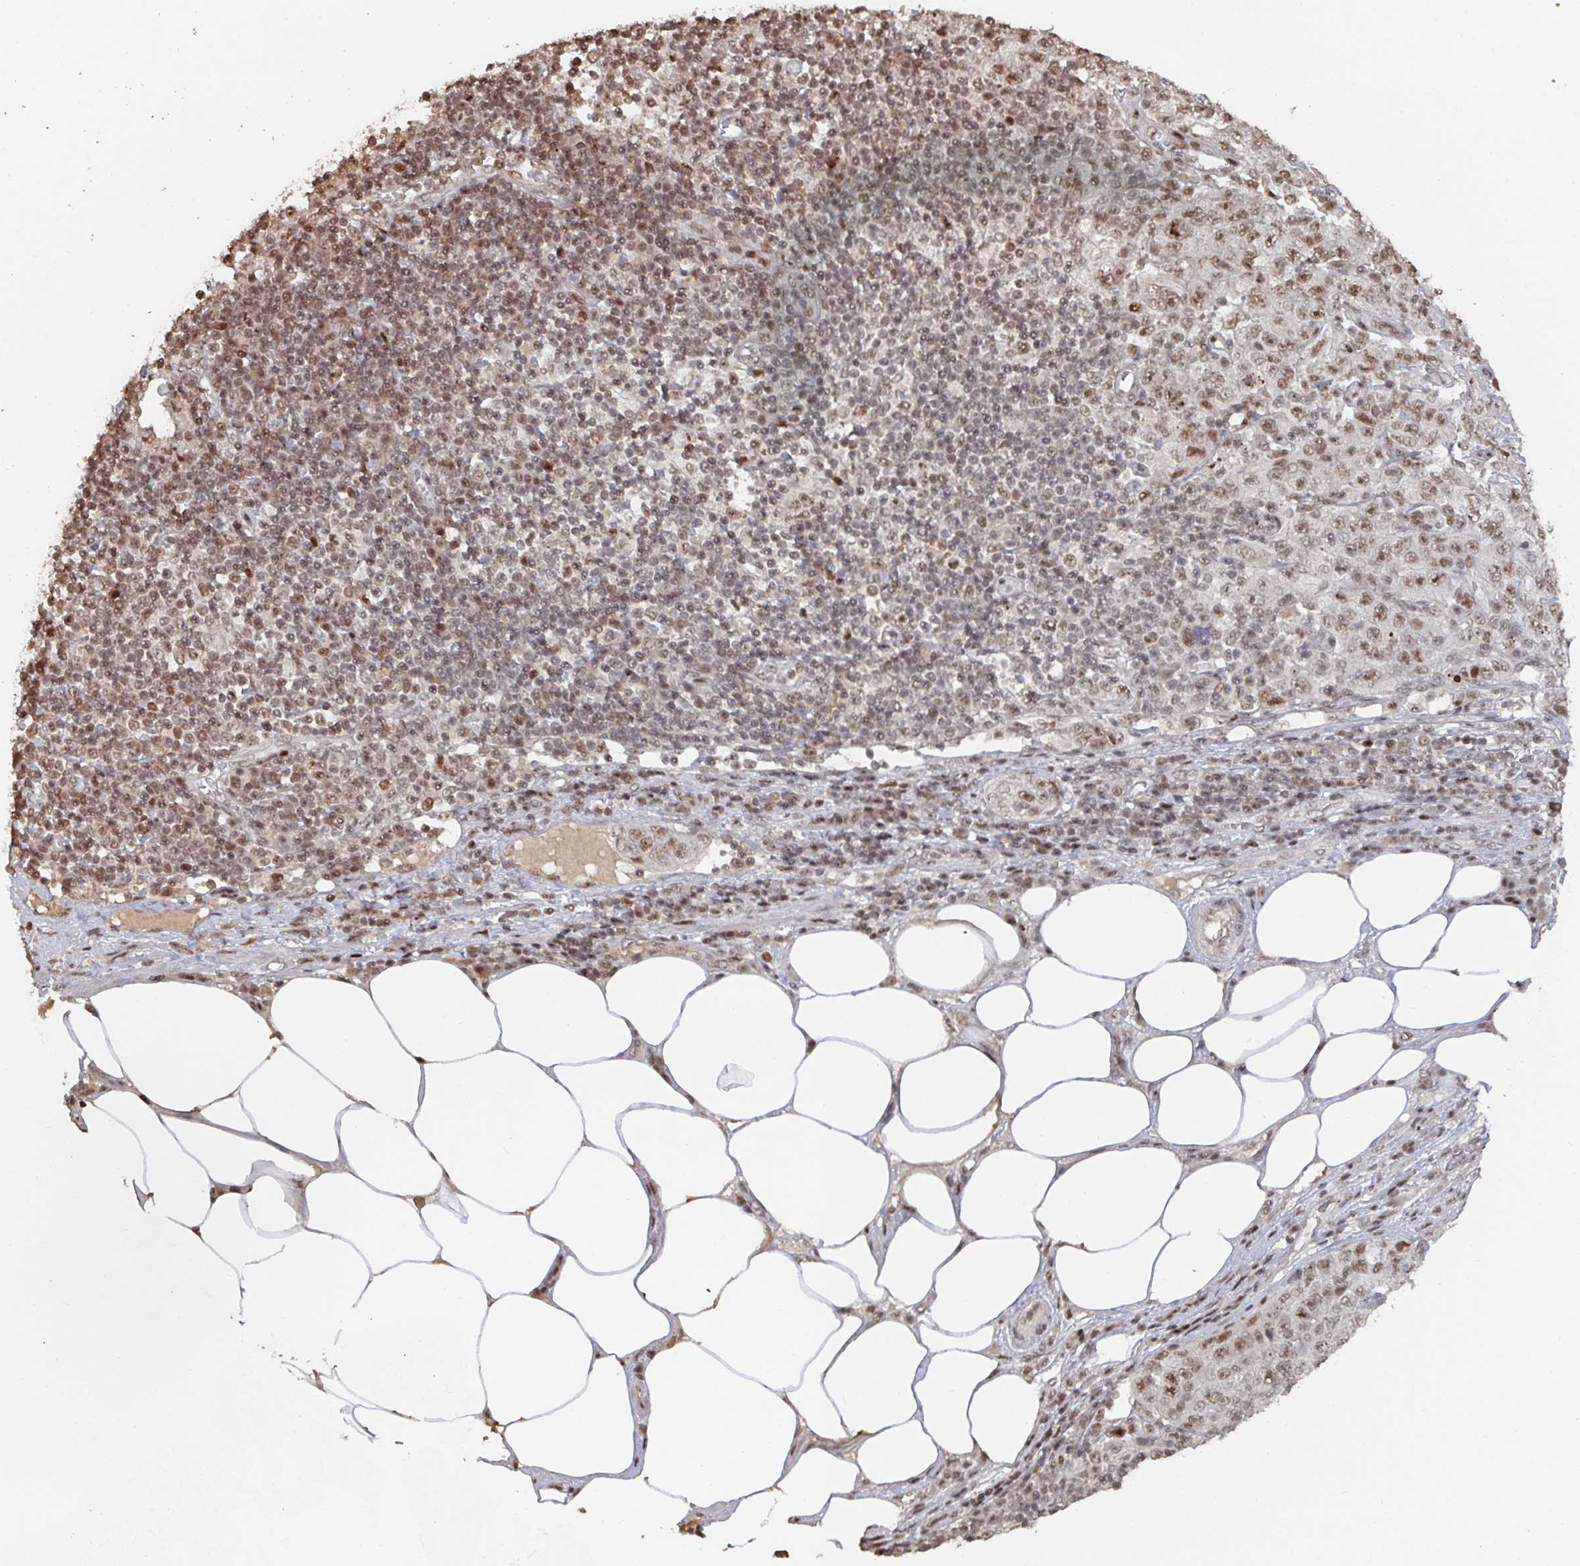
{"staining": {"intensity": "moderate", "quantity": ">75%", "location": "nuclear"}, "tissue": "pancreatic cancer", "cell_type": "Tumor cells", "image_type": "cancer", "snomed": [{"axis": "morphology", "description": "Adenocarcinoma, NOS"}, {"axis": "topography", "description": "Pancreas"}], "caption": "Protein expression analysis of pancreatic cancer exhibits moderate nuclear expression in about >75% of tumor cells.", "gene": "ZDHHC12", "patient": {"sex": "male", "age": 68}}